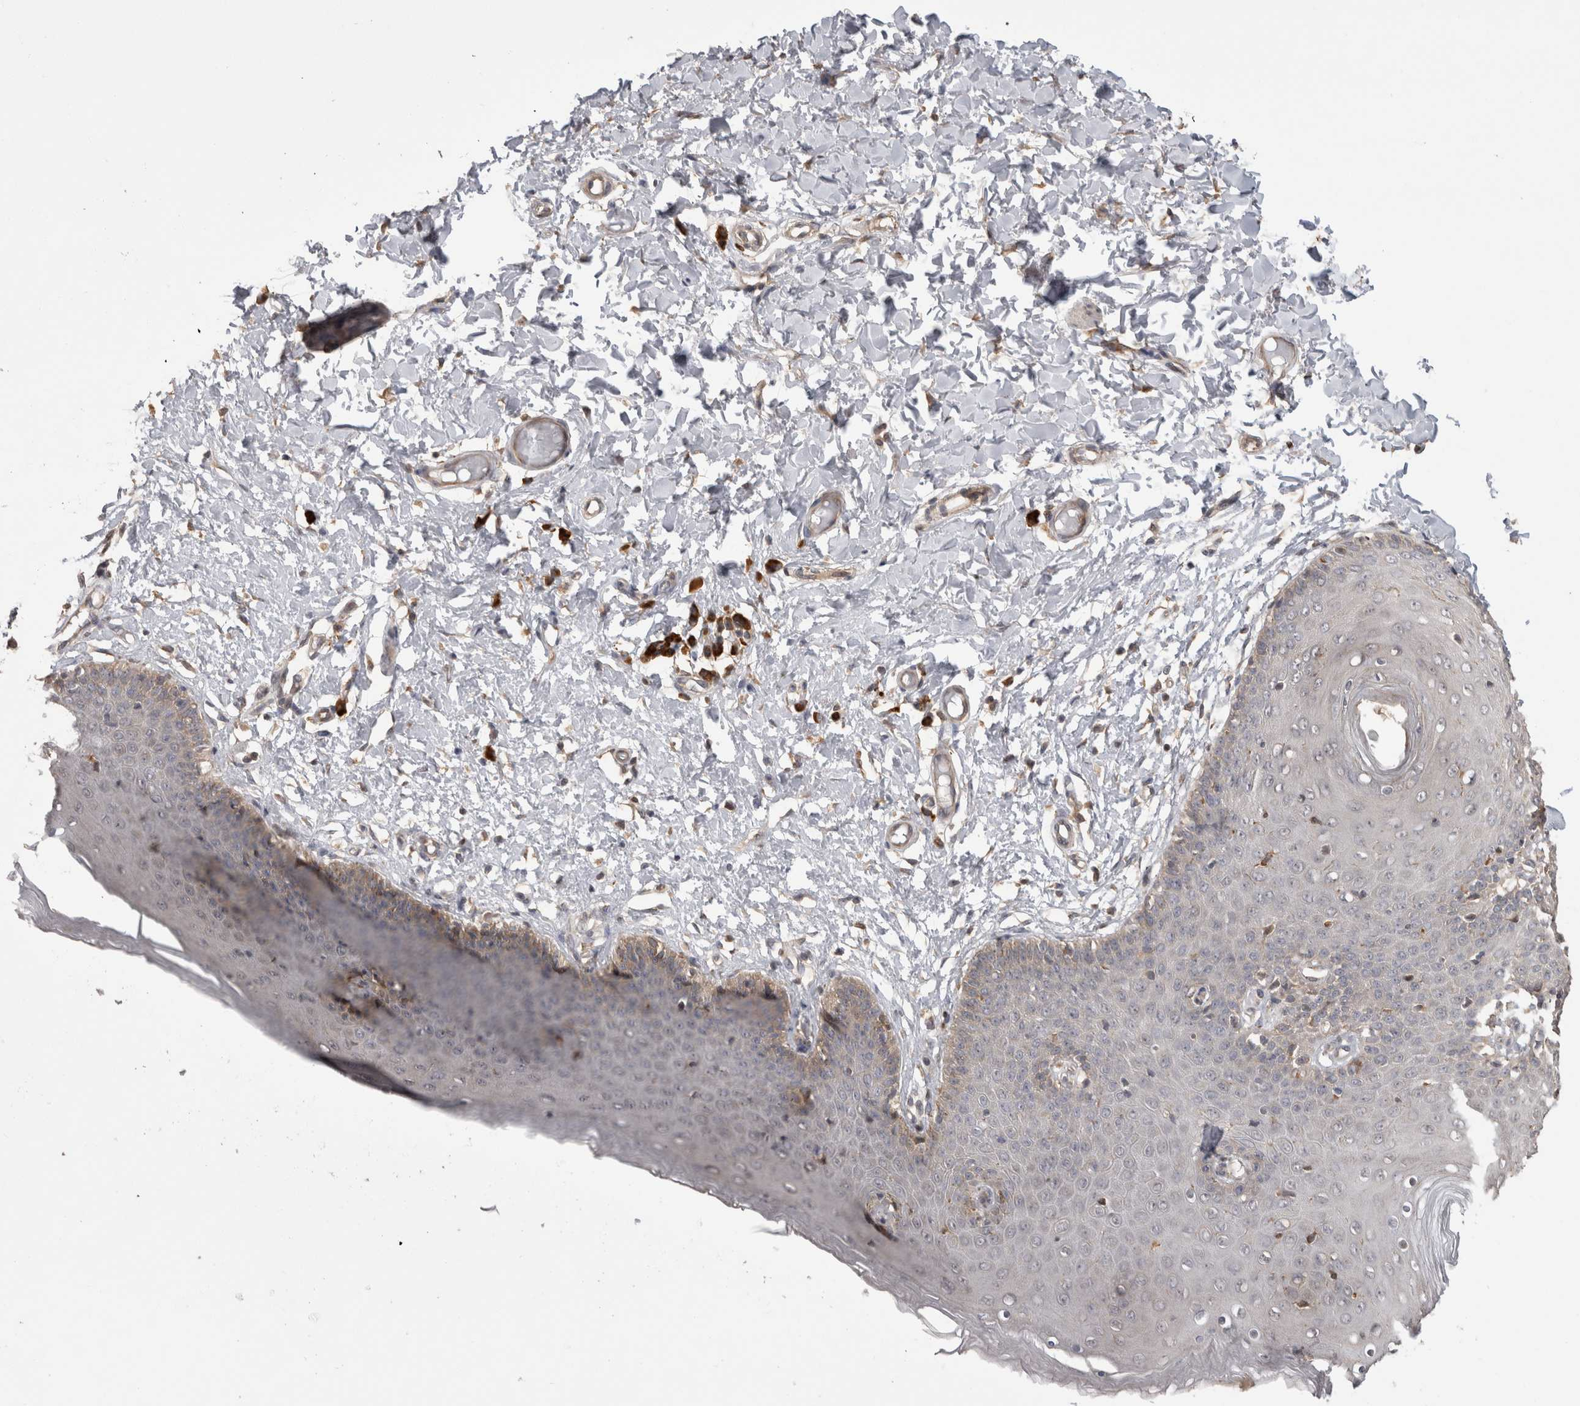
{"staining": {"intensity": "weak", "quantity": "<25%", "location": "cytoplasmic/membranous"}, "tissue": "skin", "cell_type": "Epidermal cells", "image_type": "normal", "snomed": [{"axis": "morphology", "description": "Normal tissue, NOS"}, {"axis": "topography", "description": "Vulva"}], "caption": "Photomicrograph shows no significant protein positivity in epidermal cells of unremarkable skin. (Brightfield microscopy of DAB (3,3'-diaminobenzidine) immunohistochemistry at high magnification).", "gene": "TBCE", "patient": {"sex": "female", "age": 66}}